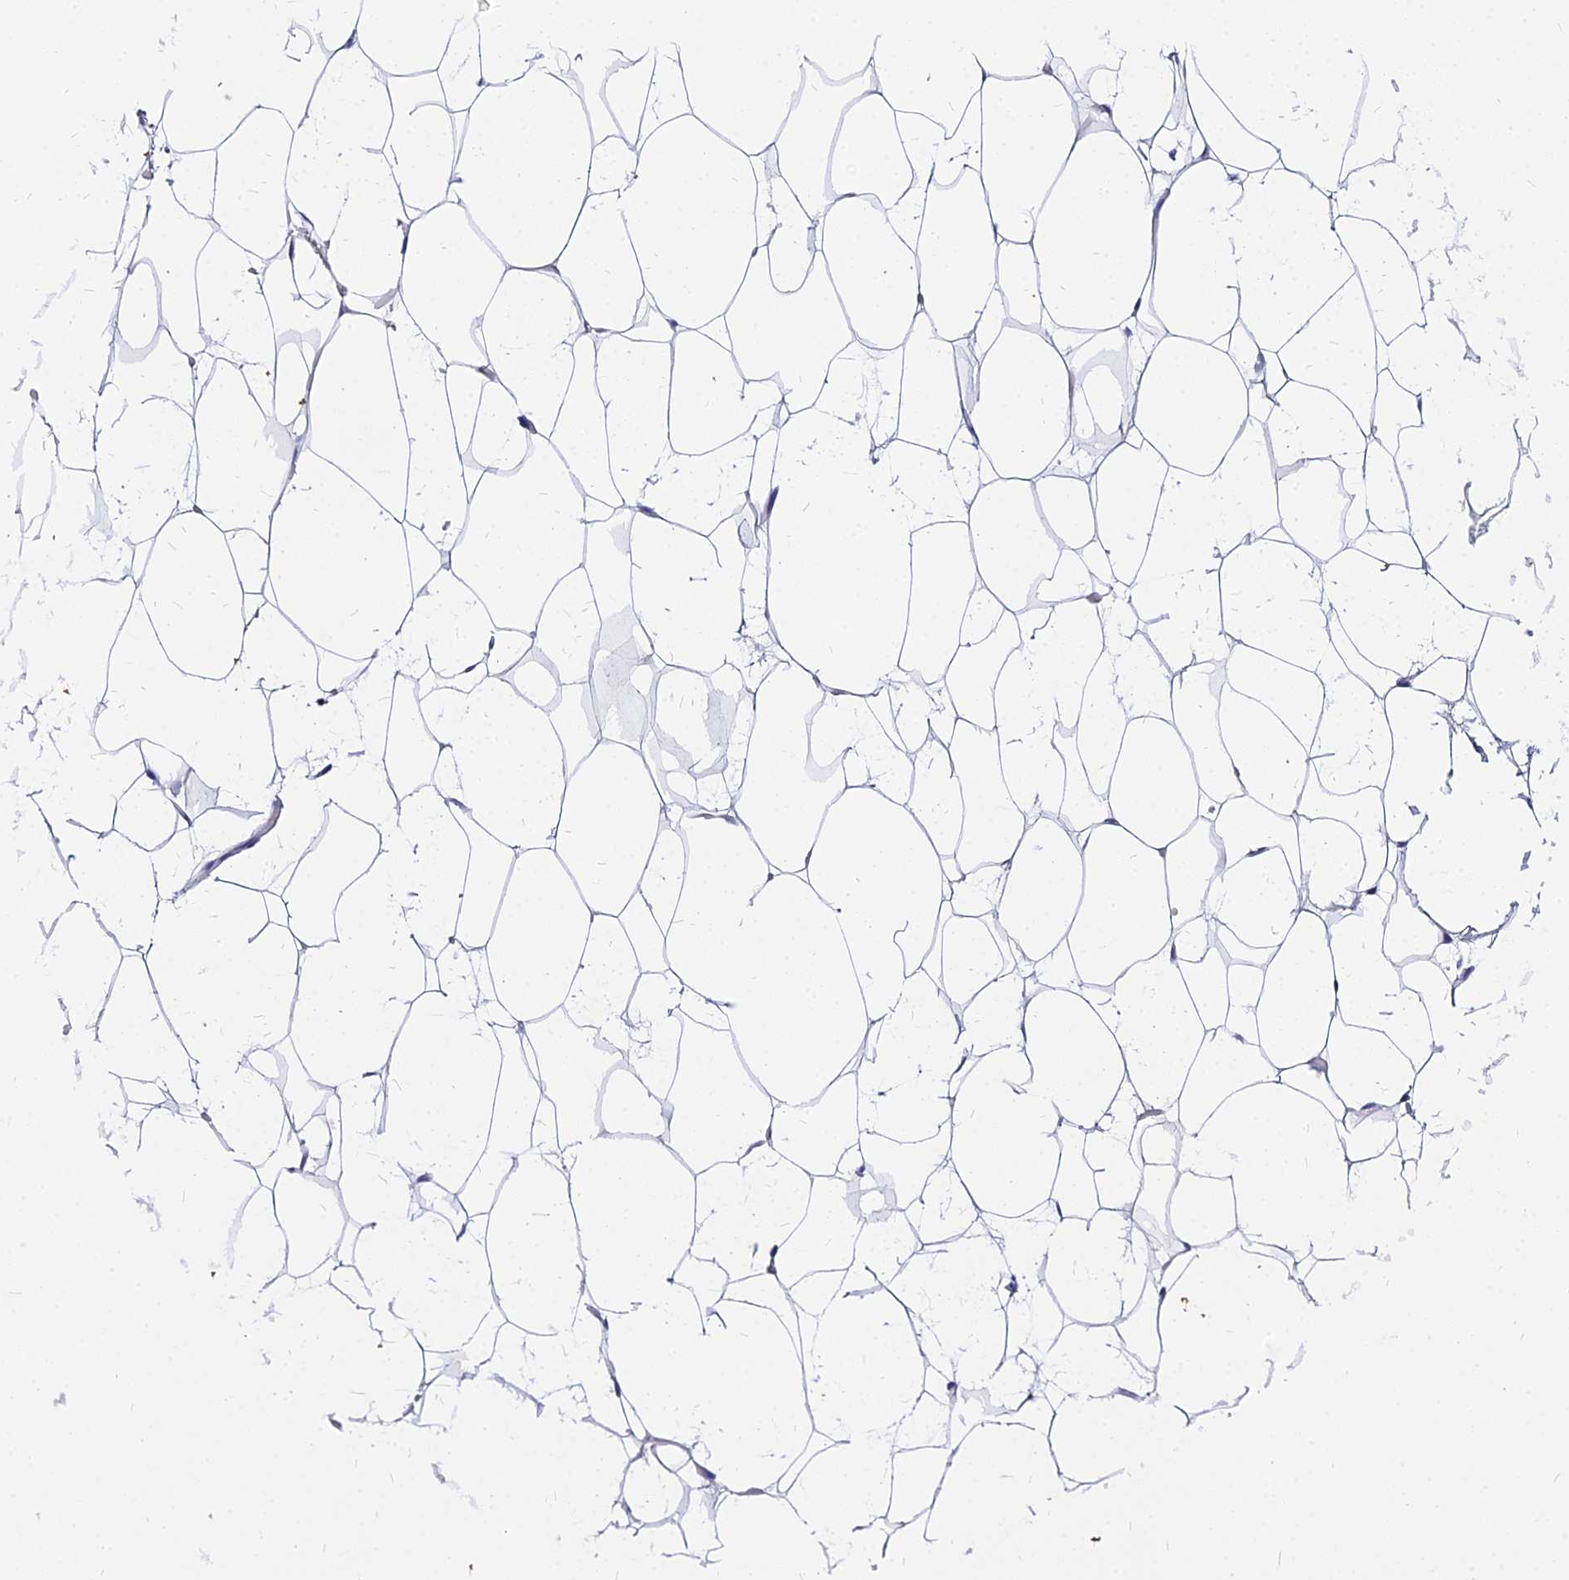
{"staining": {"intensity": "negative", "quantity": "none", "location": "none"}, "tissue": "adipose tissue", "cell_type": "Adipocytes", "image_type": "normal", "snomed": [{"axis": "morphology", "description": "Normal tissue, NOS"}, {"axis": "topography", "description": "Breast"}, {"axis": "topography", "description": "Adipose tissue"}], "caption": "Immunohistochemistry image of benign adipose tissue stained for a protein (brown), which demonstrates no staining in adipocytes. The staining is performed using DAB brown chromogen with nuclei counter-stained in using hematoxylin.", "gene": "CARD18", "patient": {"sex": "female", "age": 25}}